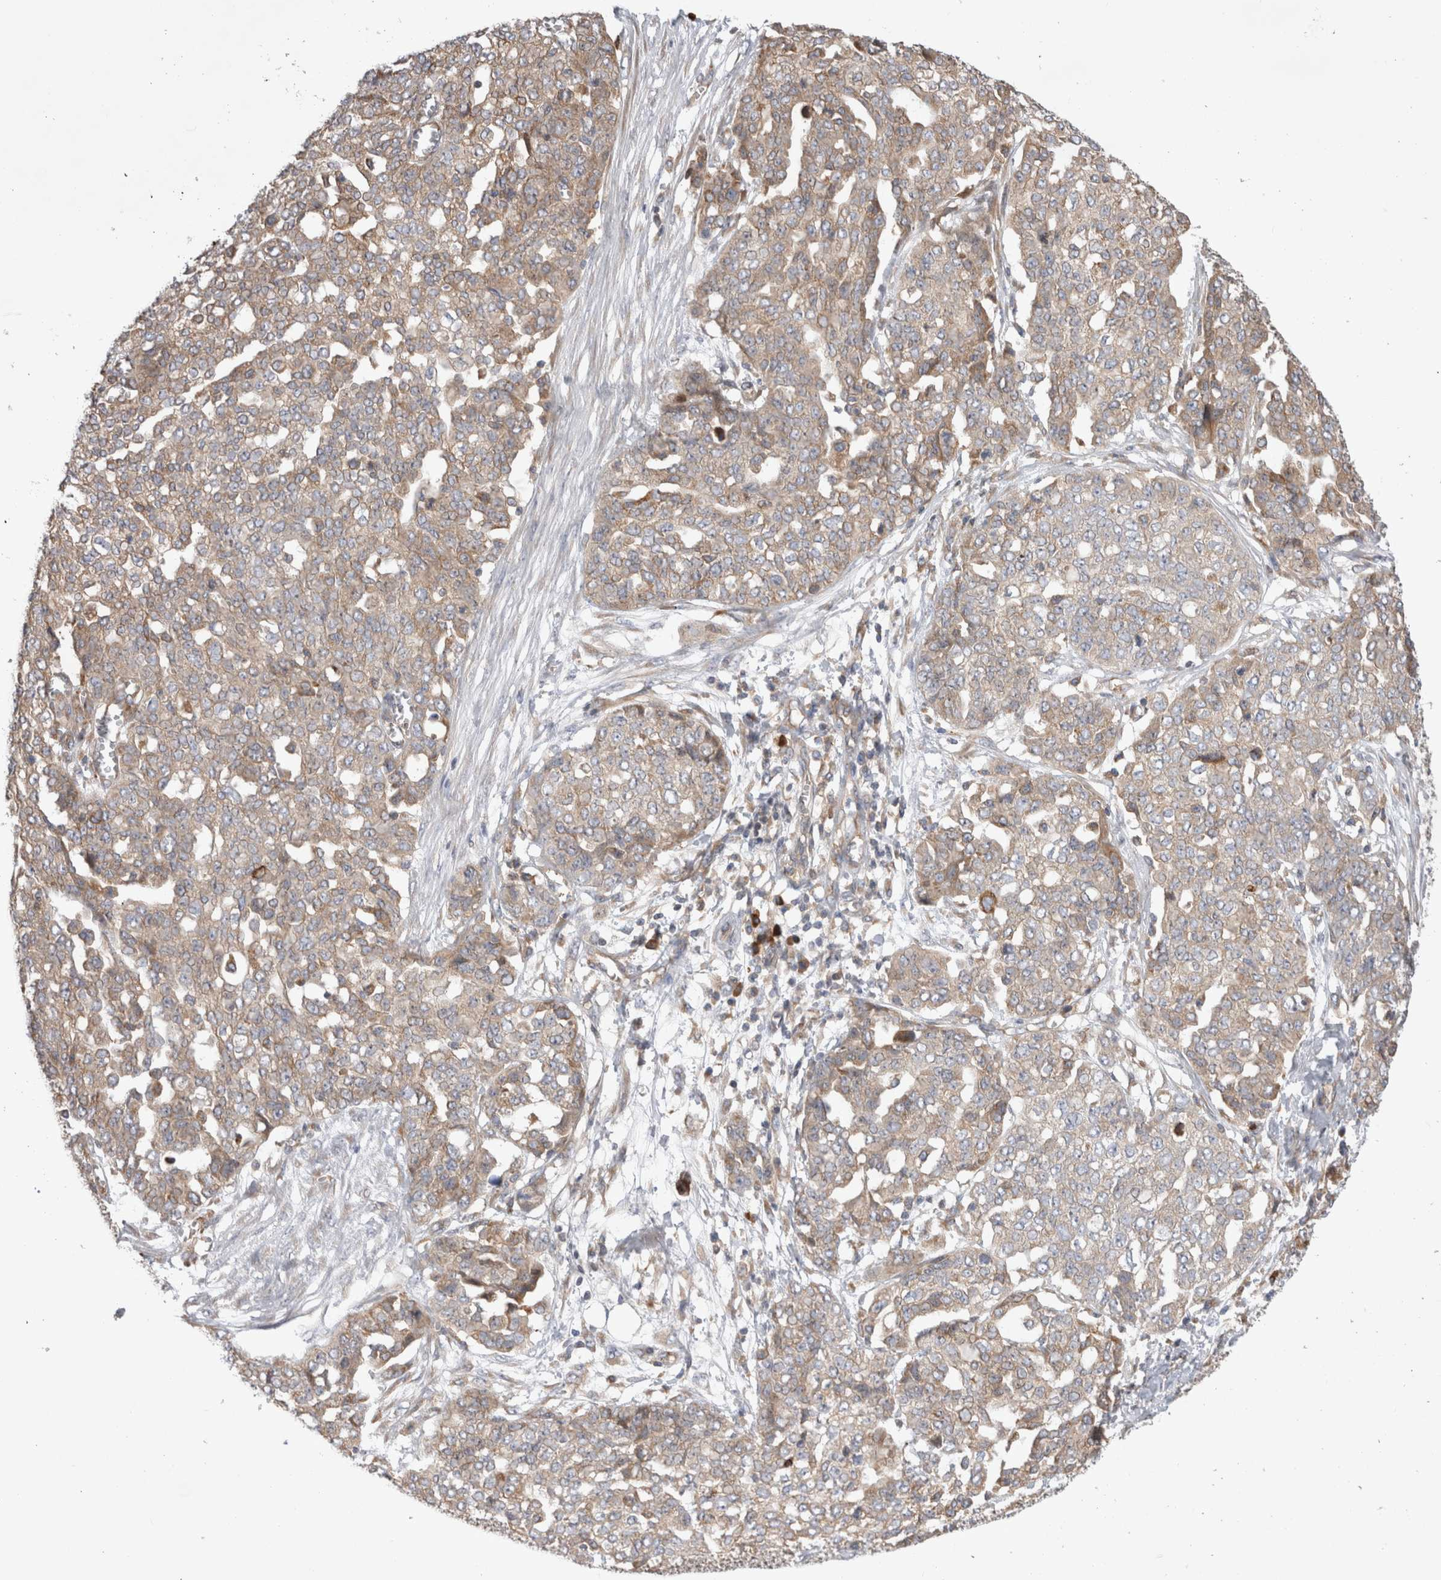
{"staining": {"intensity": "weak", "quantity": "25%-75%", "location": "cytoplasmic/membranous"}, "tissue": "ovarian cancer", "cell_type": "Tumor cells", "image_type": "cancer", "snomed": [{"axis": "morphology", "description": "Cystadenocarcinoma, serous, NOS"}, {"axis": "topography", "description": "Soft tissue"}, {"axis": "topography", "description": "Ovary"}], "caption": "Ovarian serous cystadenocarcinoma tissue shows weak cytoplasmic/membranous expression in approximately 25%-75% of tumor cells", "gene": "PDCD10", "patient": {"sex": "female", "age": 57}}